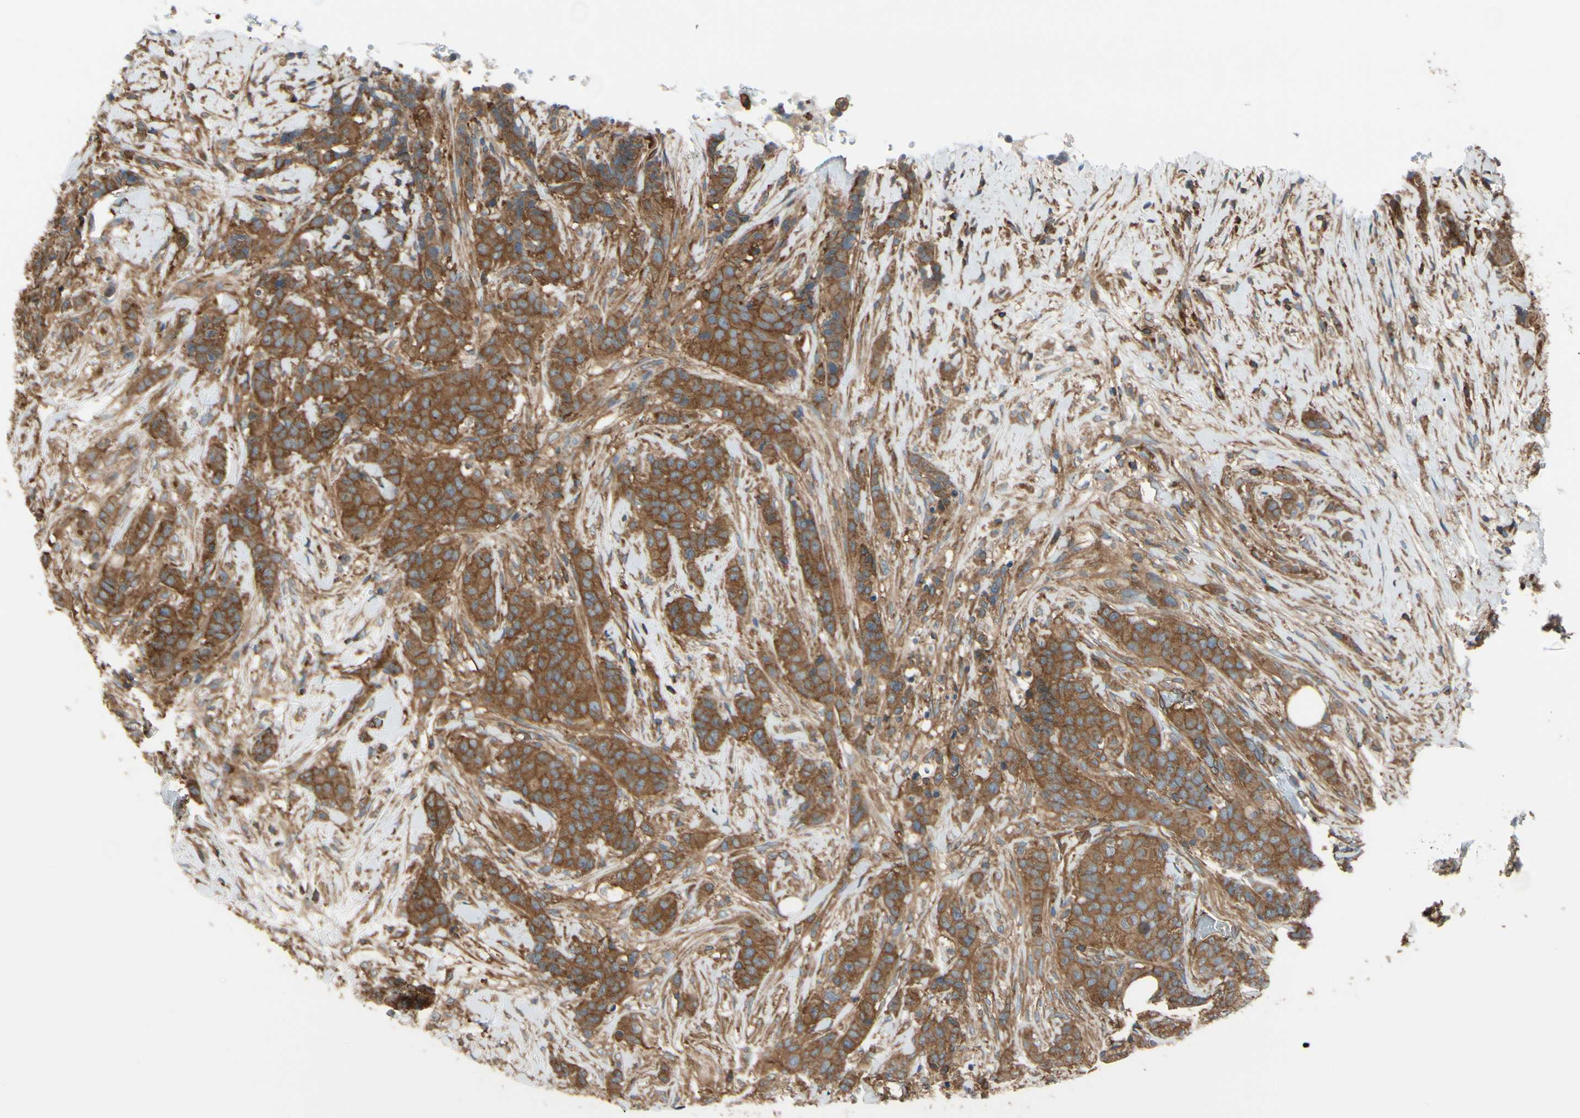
{"staining": {"intensity": "moderate", "quantity": ">75%", "location": "cytoplasmic/membranous"}, "tissue": "breast cancer", "cell_type": "Tumor cells", "image_type": "cancer", "snomed": [{"axis": "morphology", "description": "Duct carcinoma"}, {"axis": "topography", "description": "Breast"}], "caption": "IHC micrograph of neoplastic tissue: breast cancer (intraductal carcinoma) stained using immunohistochemistry shows medium levels of moderate protein expression localized specifically in the cytoplasmic/membranous of tumor cells, appearing as a cytoplasmic/membranous brown color.", "gene": "EPS15", "patient": {"sex": "female", "age": 40}}